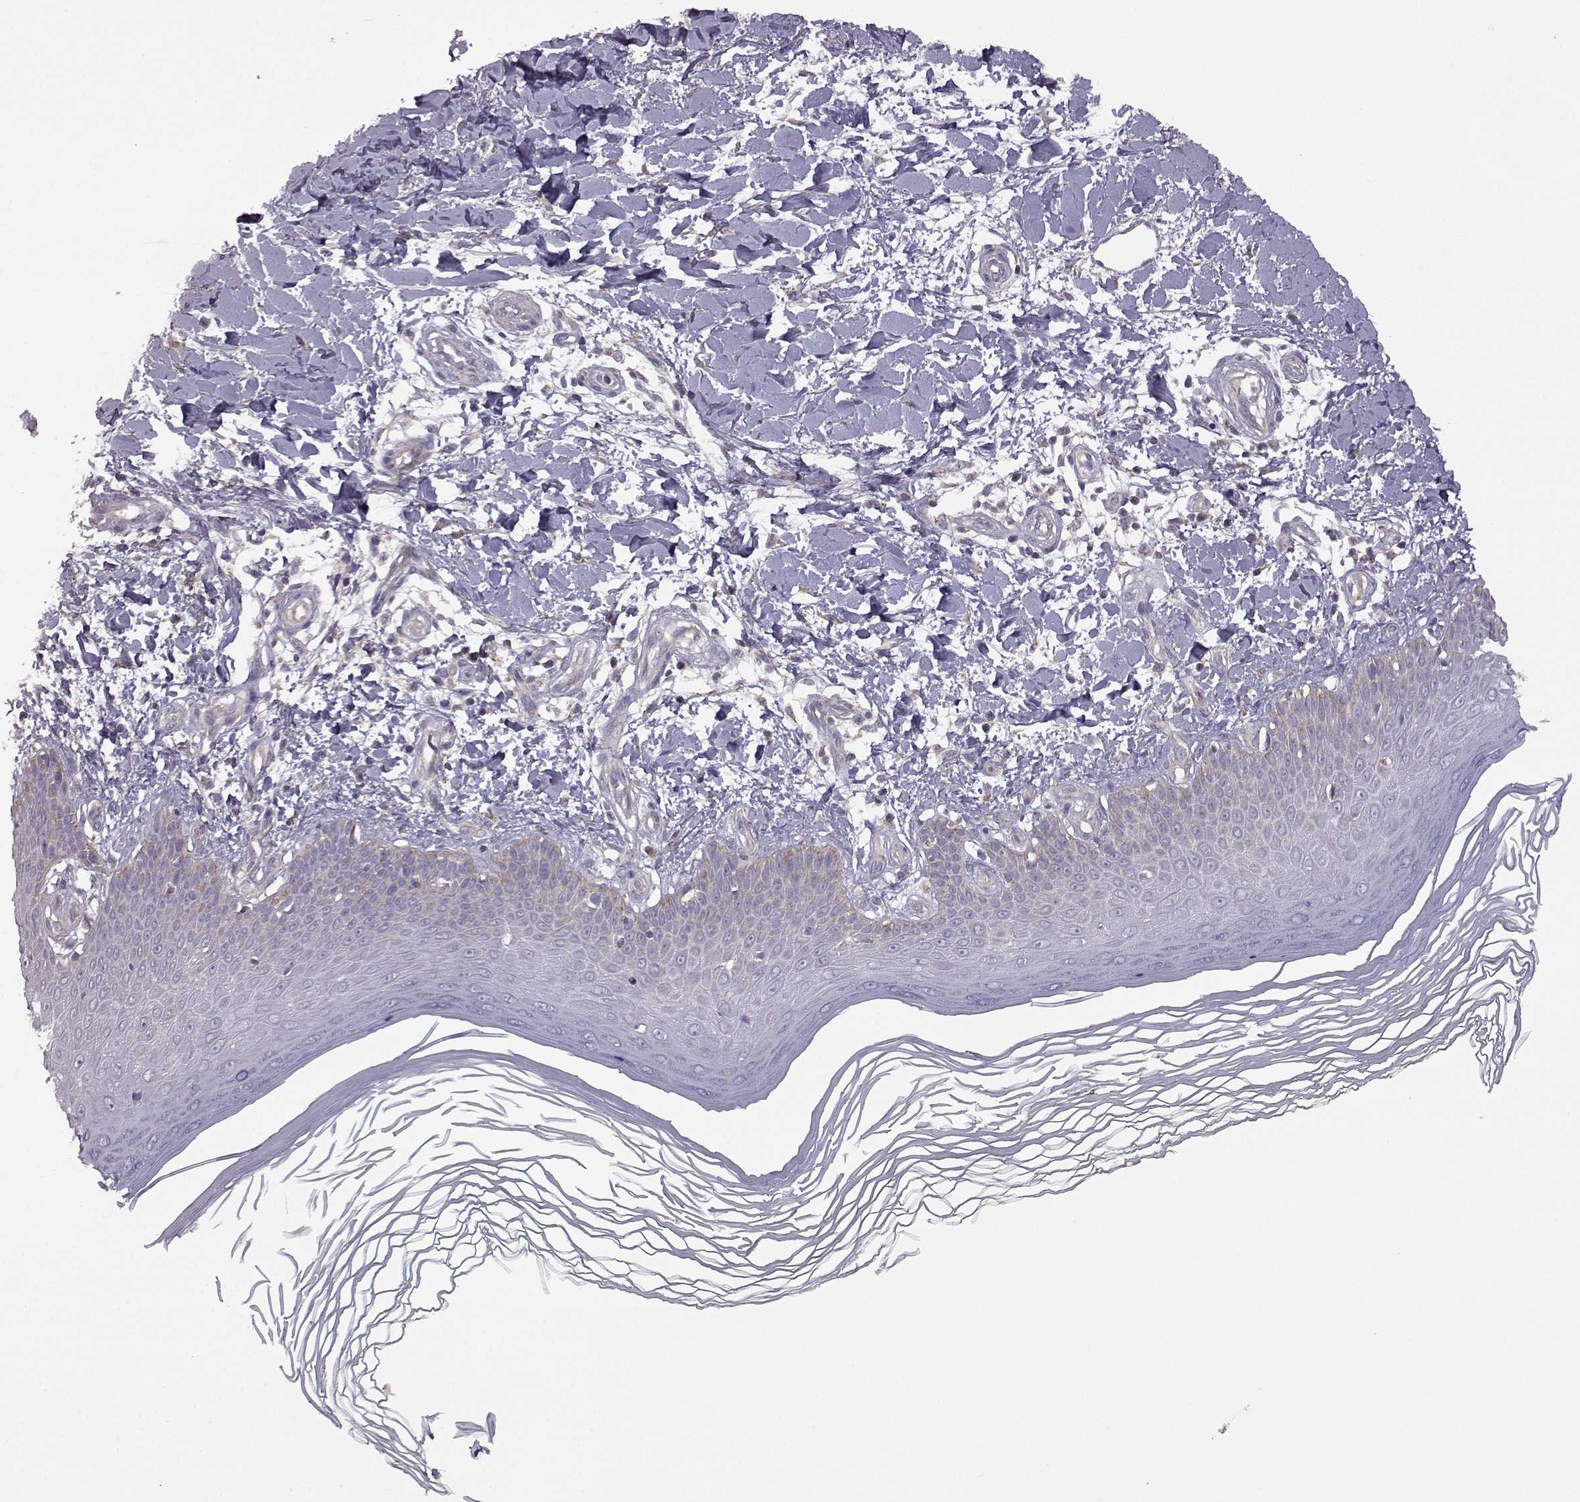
{"staining": {"intensity": "negative", "quantity": "none", "location": "none"}, "tissue": "skin", "cell_type": "Fibroblasts", "image_type": "normal", "snomed": [{"axis": "morphology", "description": "Normal tissue, NOS"}, {"axis": "topography", "description": "Skin"}], "caption": "This is an IHC micrograph of unremarkable skin. There is no expression in fibroblasts.", "gene": "DDC", "patient": {"sex": "female", "age": 62}}